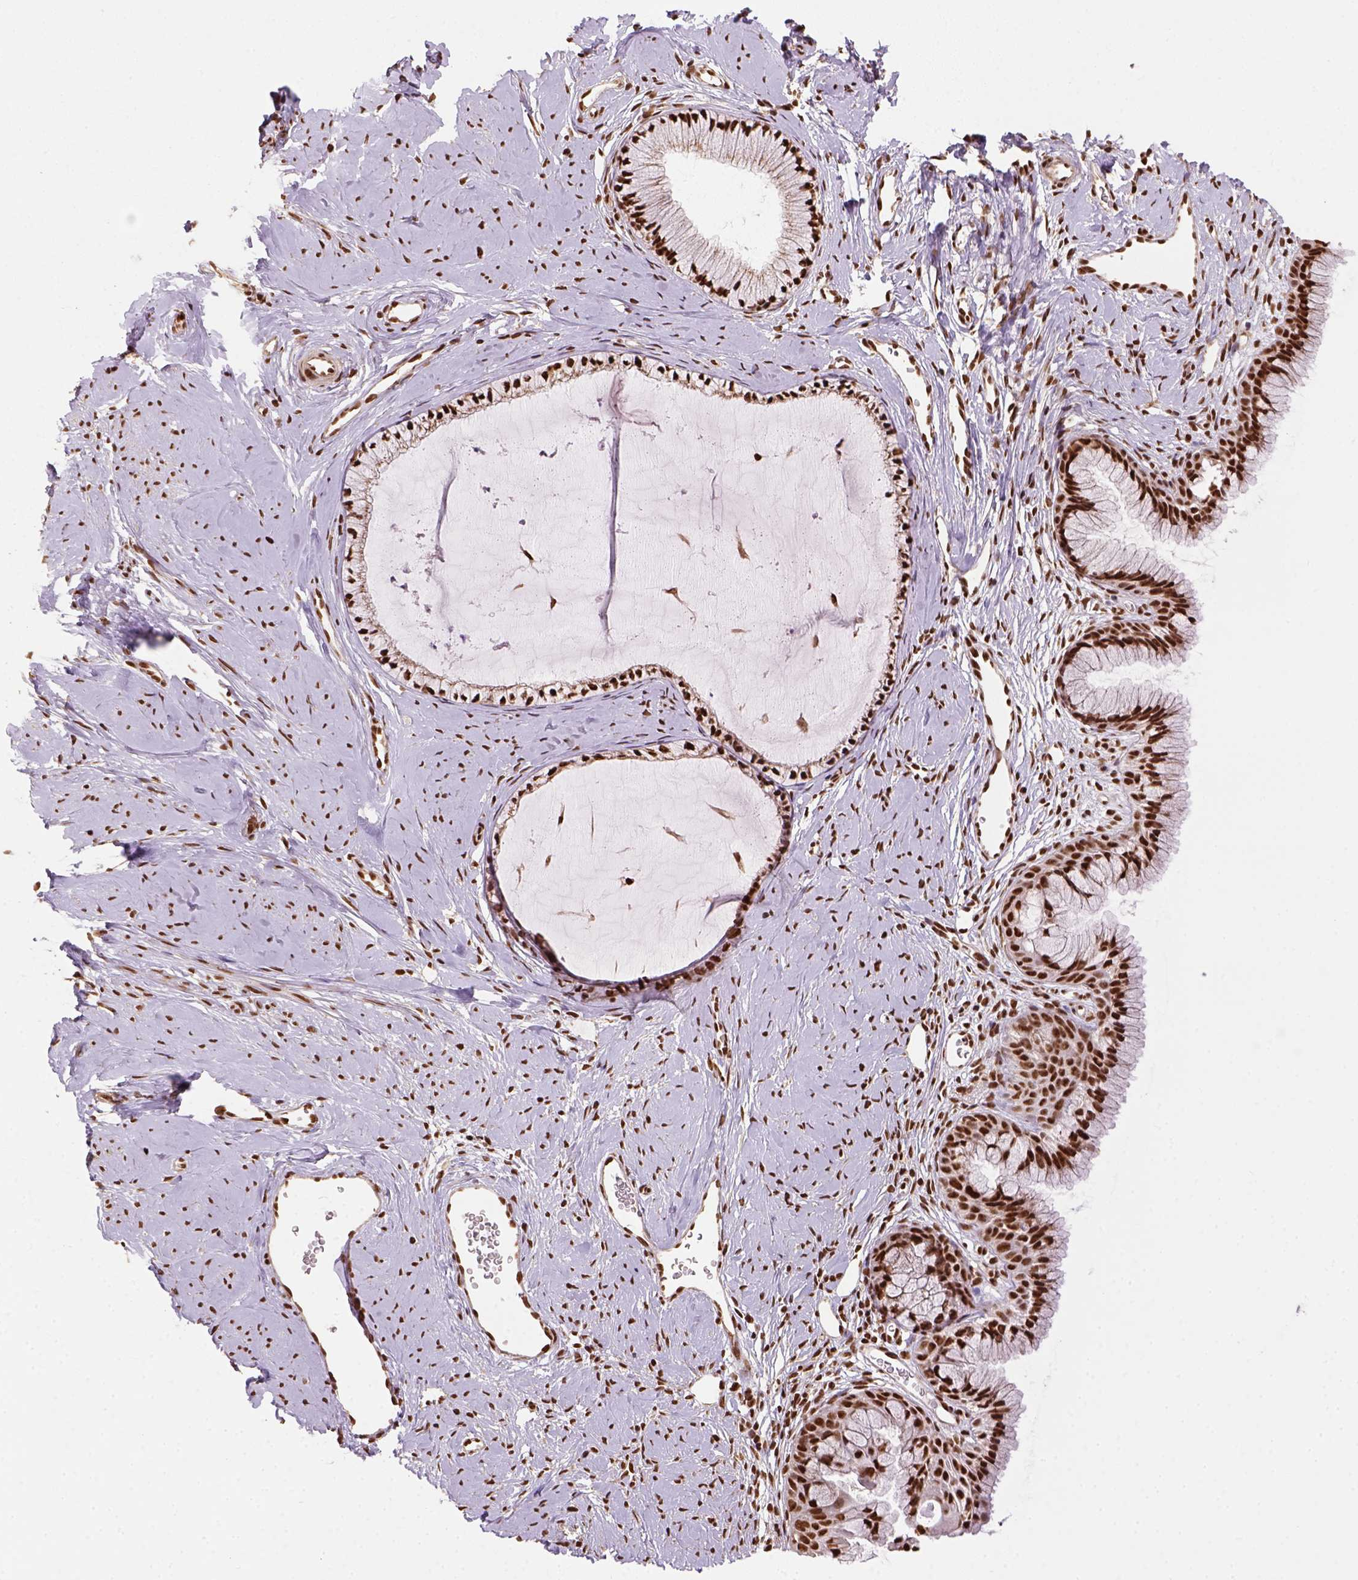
{"staining": {"intensity": "strong", "quantity": ">75%", "location": "nuclear"}, "tissue": "cervix", "cell_type": "Glandular cells", "image_type": "normal", "snomed": [{"axis": "morphology", "description": "Normal tissue, NOS"}, {"axis": "topography", "description": "Cervix"}], "caption": "Immunohistochemistry (DAB) staining of unremarkable cervix displays strong nuclear protein positivity in about >75% of glandular cells.", "gene": "CCAR1", "patient": {"sex": "female", "age": 40}}